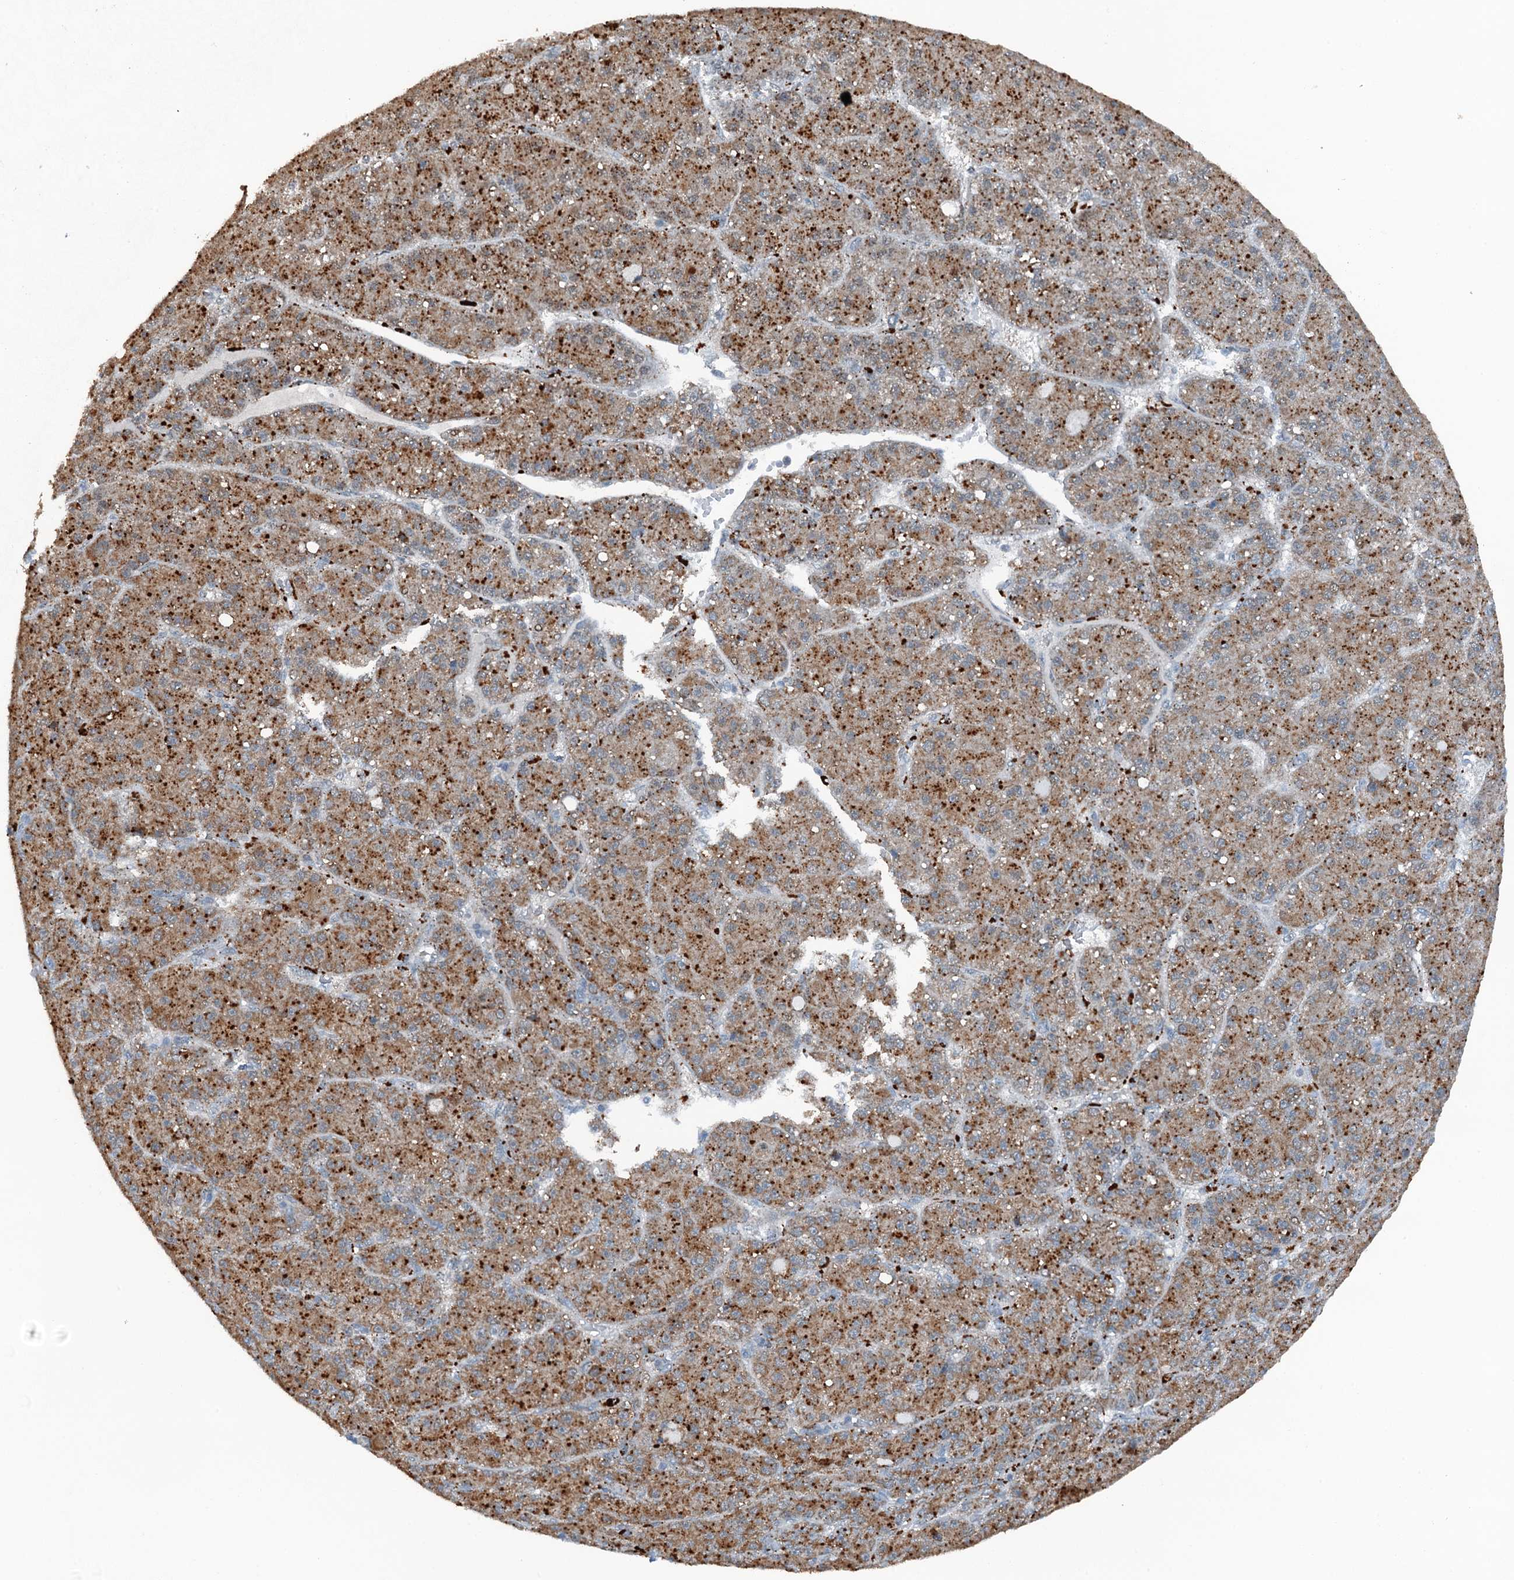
{"staining": {"intensity": "moderate", "quantity": ">75%", "location": "cytoplasmic/membranous"}, "tissue": "liver cancer", "cell_type": "Tumor cells", "image_type": "cancer", "snomed": [{"axis": "morphology", "description": "Carcinoma, Hepatocellular, NOS"}, {"axis": "topography", "description": "Liver"}], "caption": "An immunohistochemistry (IHC) micrograph of tumor tissue is shown. Protein staining in brown labels moderate cytoplasmic/membranous positivity in hepatocellular carcinoma (liver) within tumor cells.", "gene": "BMERB1", "patient": {"sex": "male", "age": 67}}